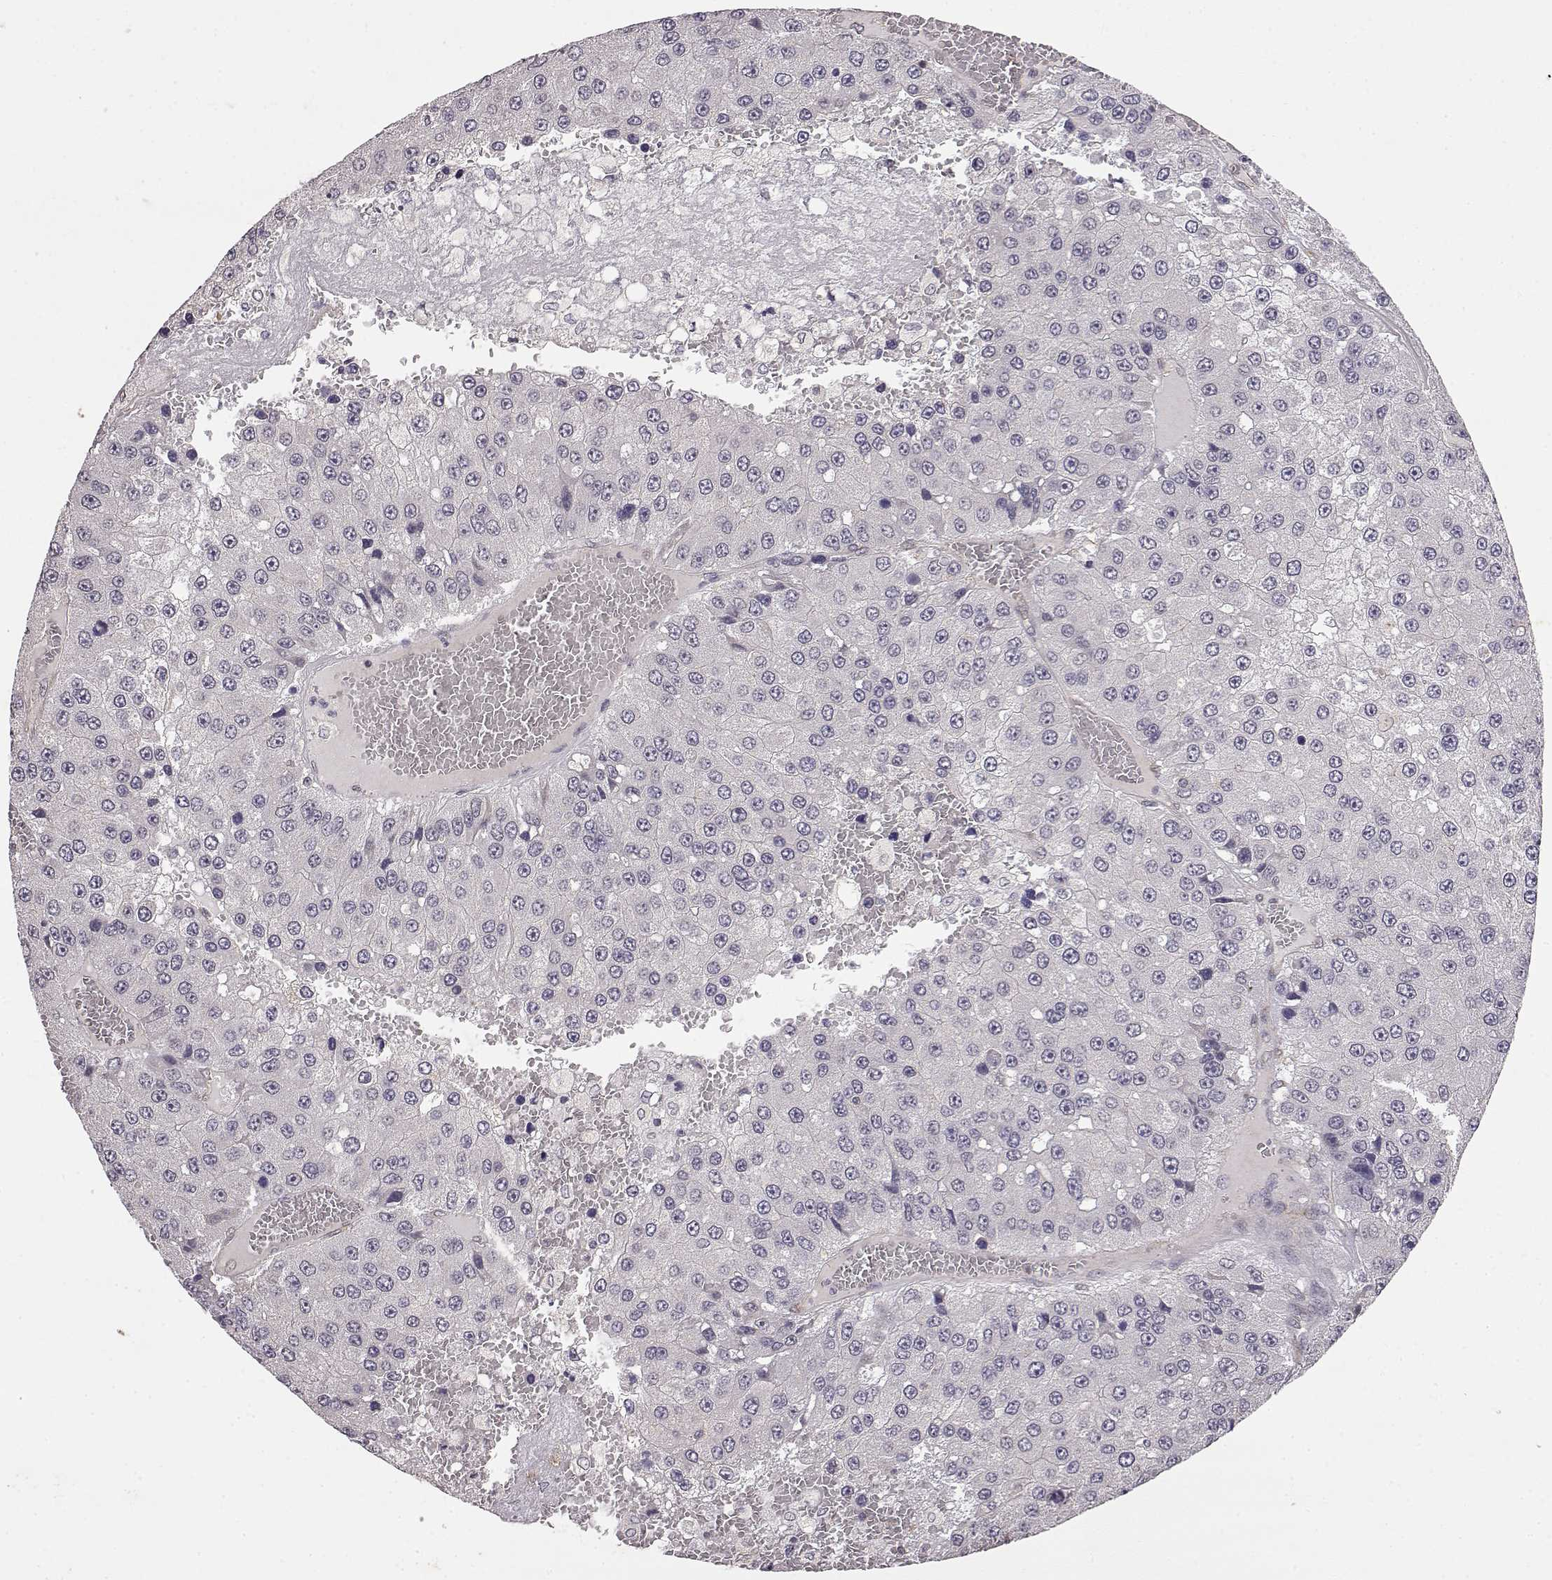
{"staining": {"intensity": "negative", "quantity": "none", "location": "none"}, "tissue": "liver cancer", "cell_type": "Tumor cells", "image_type": "cancer", "snomed": [{"axis": "morphology", "description": "Carcinoma, Hepatocellular, NOS"}, {"axis": "topography", "description": "Liver"}], "caption": "Liver cancer (hepatocellular carcinoma) was stained to show a protein in brown. There is no significant expression in tumor cells.", "gene": "IFITM1", "patient": {"sex": "female", "age": 73}}